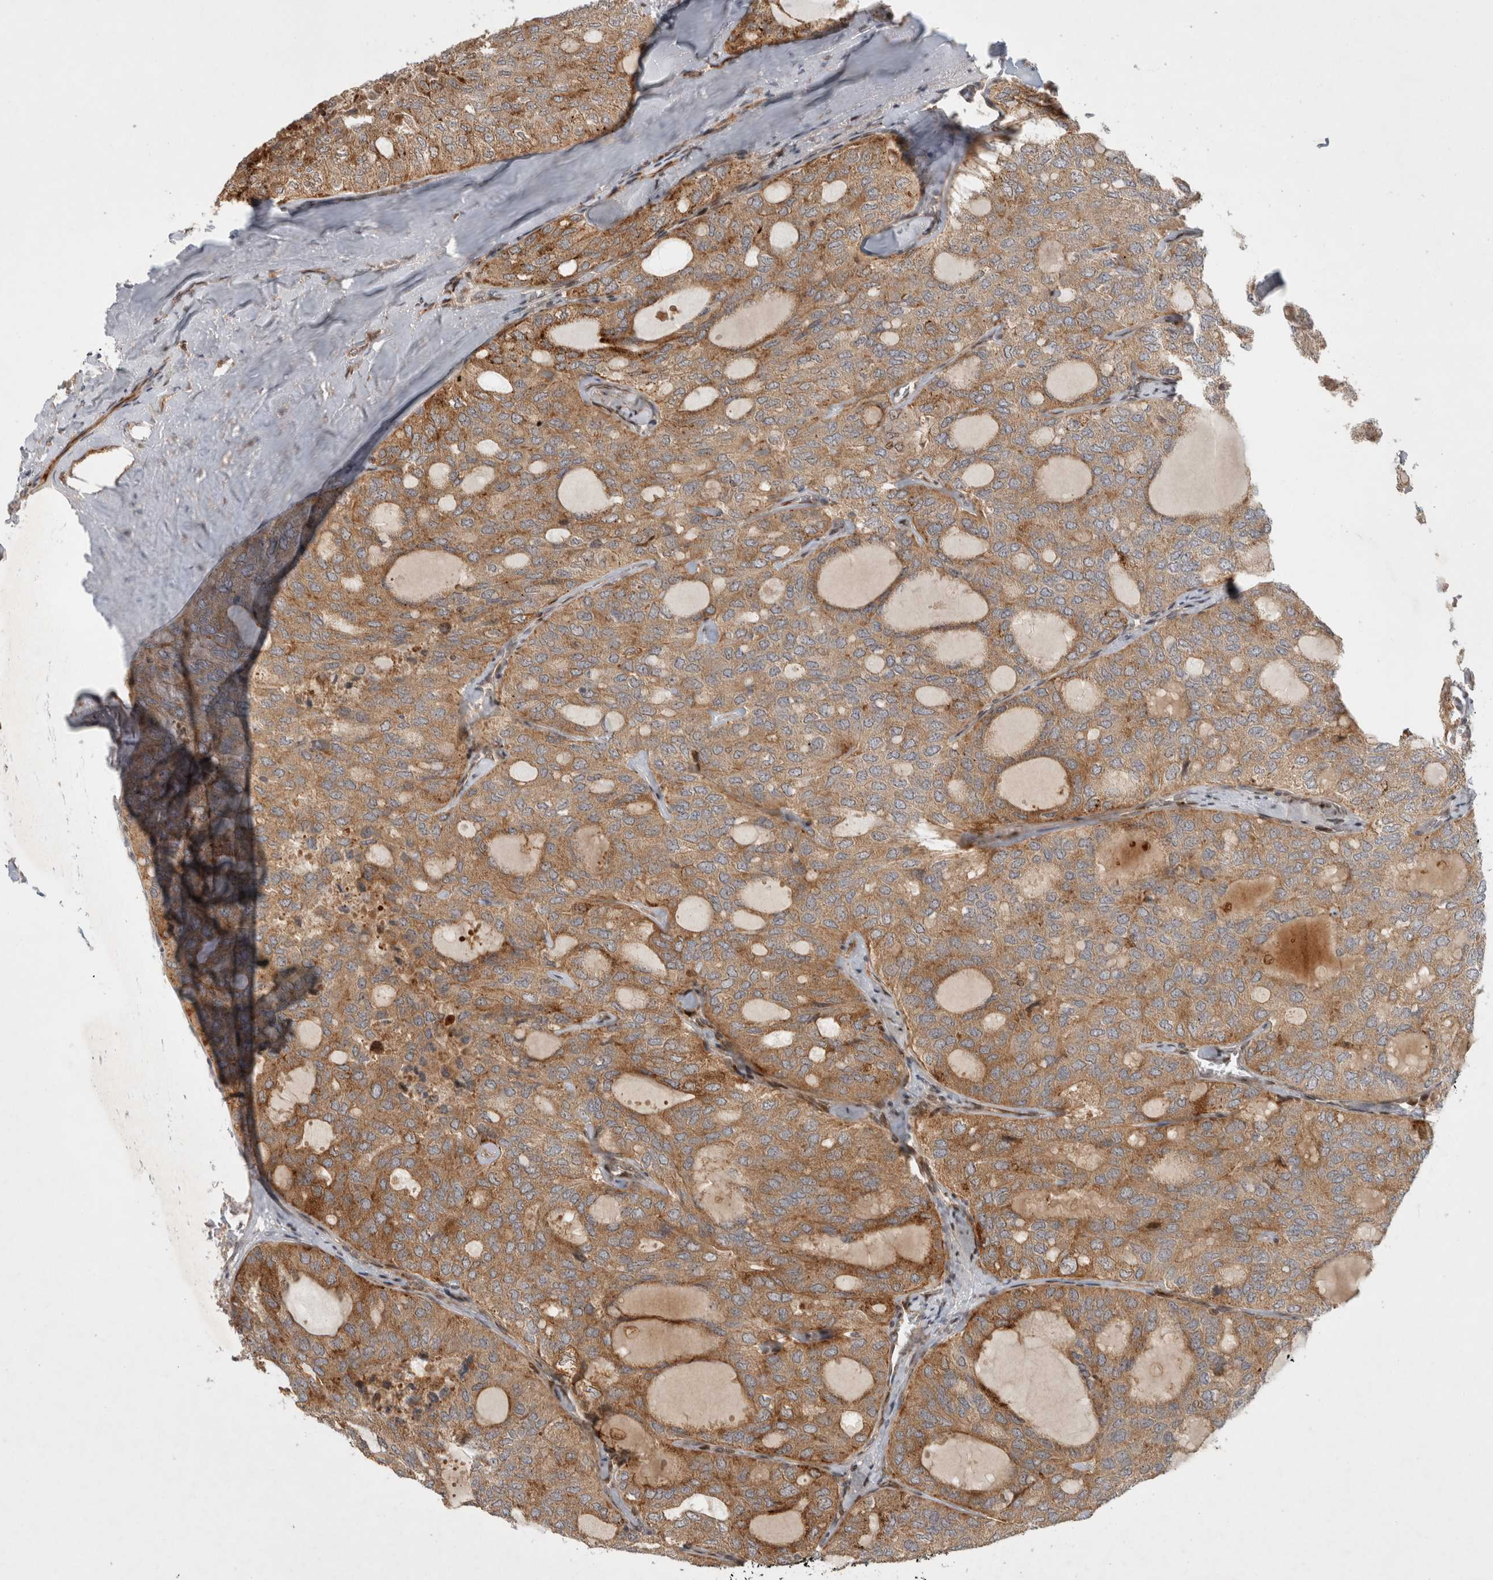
{"staining": {"intensity": "moderate", "quantity": ">75%", "location": "cytoplasmic/membranous"}, "tissue": "thyroid cancer", "cell_type": "Tumor cells", "image_type": "cancer", "snomed": [{"axis": "morphology", "description": "Follicular adenoma carcinoma, NOS"}, {"axis": "topography", "description": "Thyroid gland"}], "caption": "The image exhibits staining of thyroid cancer (follicular adenoma carcinoma), revealing moderate cytoplasmic/membranous protein expression (brown color) within tumor cells.", "gene": "INSRR", "patient": {"sex": "male", "age": 75}}